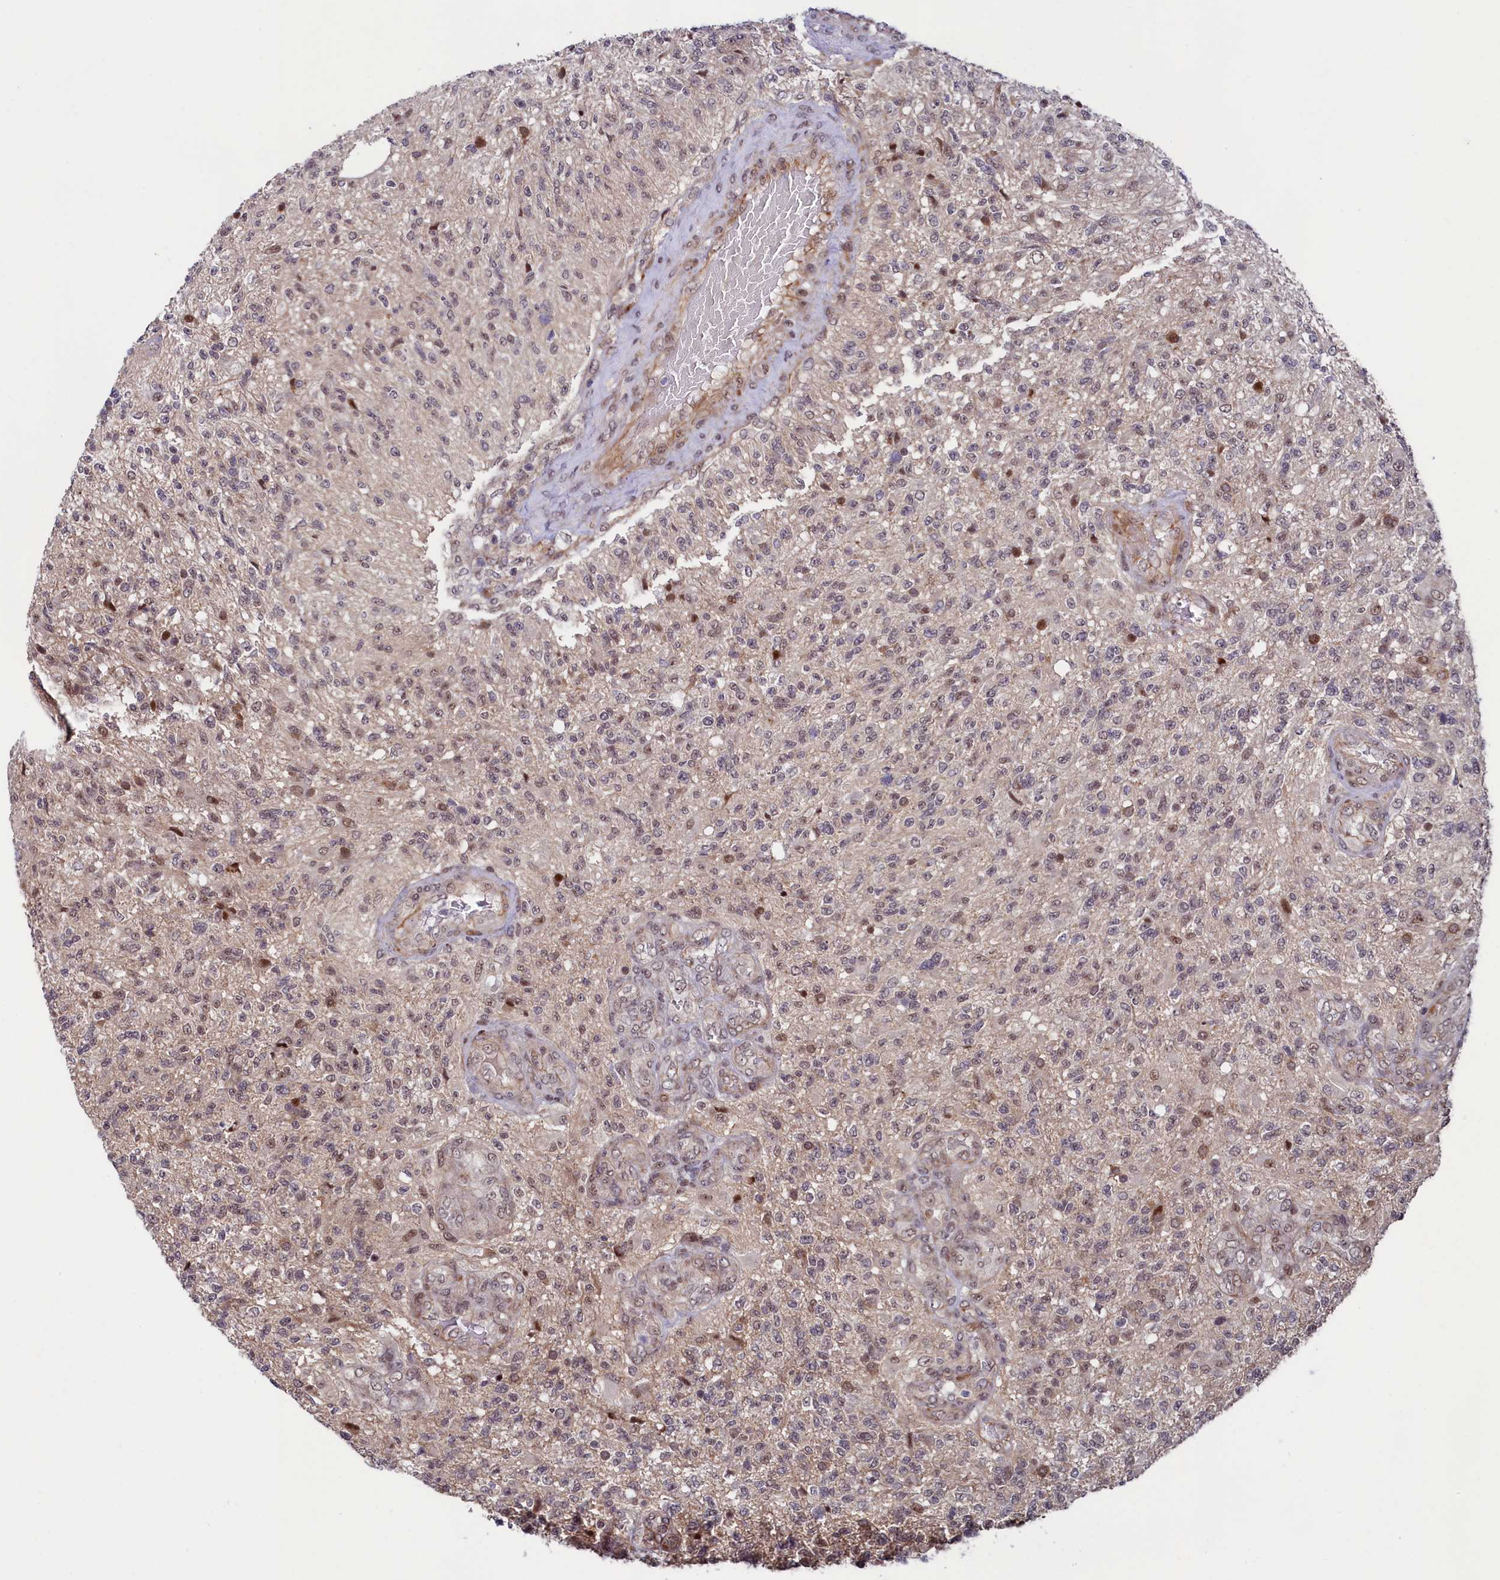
{"staining": {"intensity": "weak", "quantity": "<25%", "location": "nuclear"}, "tissue": "glioma", "cell_type": "Tumor cells", "image_type": "cancer", "snomed": [{"axis": "morphology", "description": "Glioma, malignant, High grade"}, {"axis": "topography", "description": "Brain"}], "caption": "IHC of human malignant glioma (high-grade) reveals no staining in tumor cells.", "gene": "LEO1", "patient": {"sex": "male", "age": 56}}